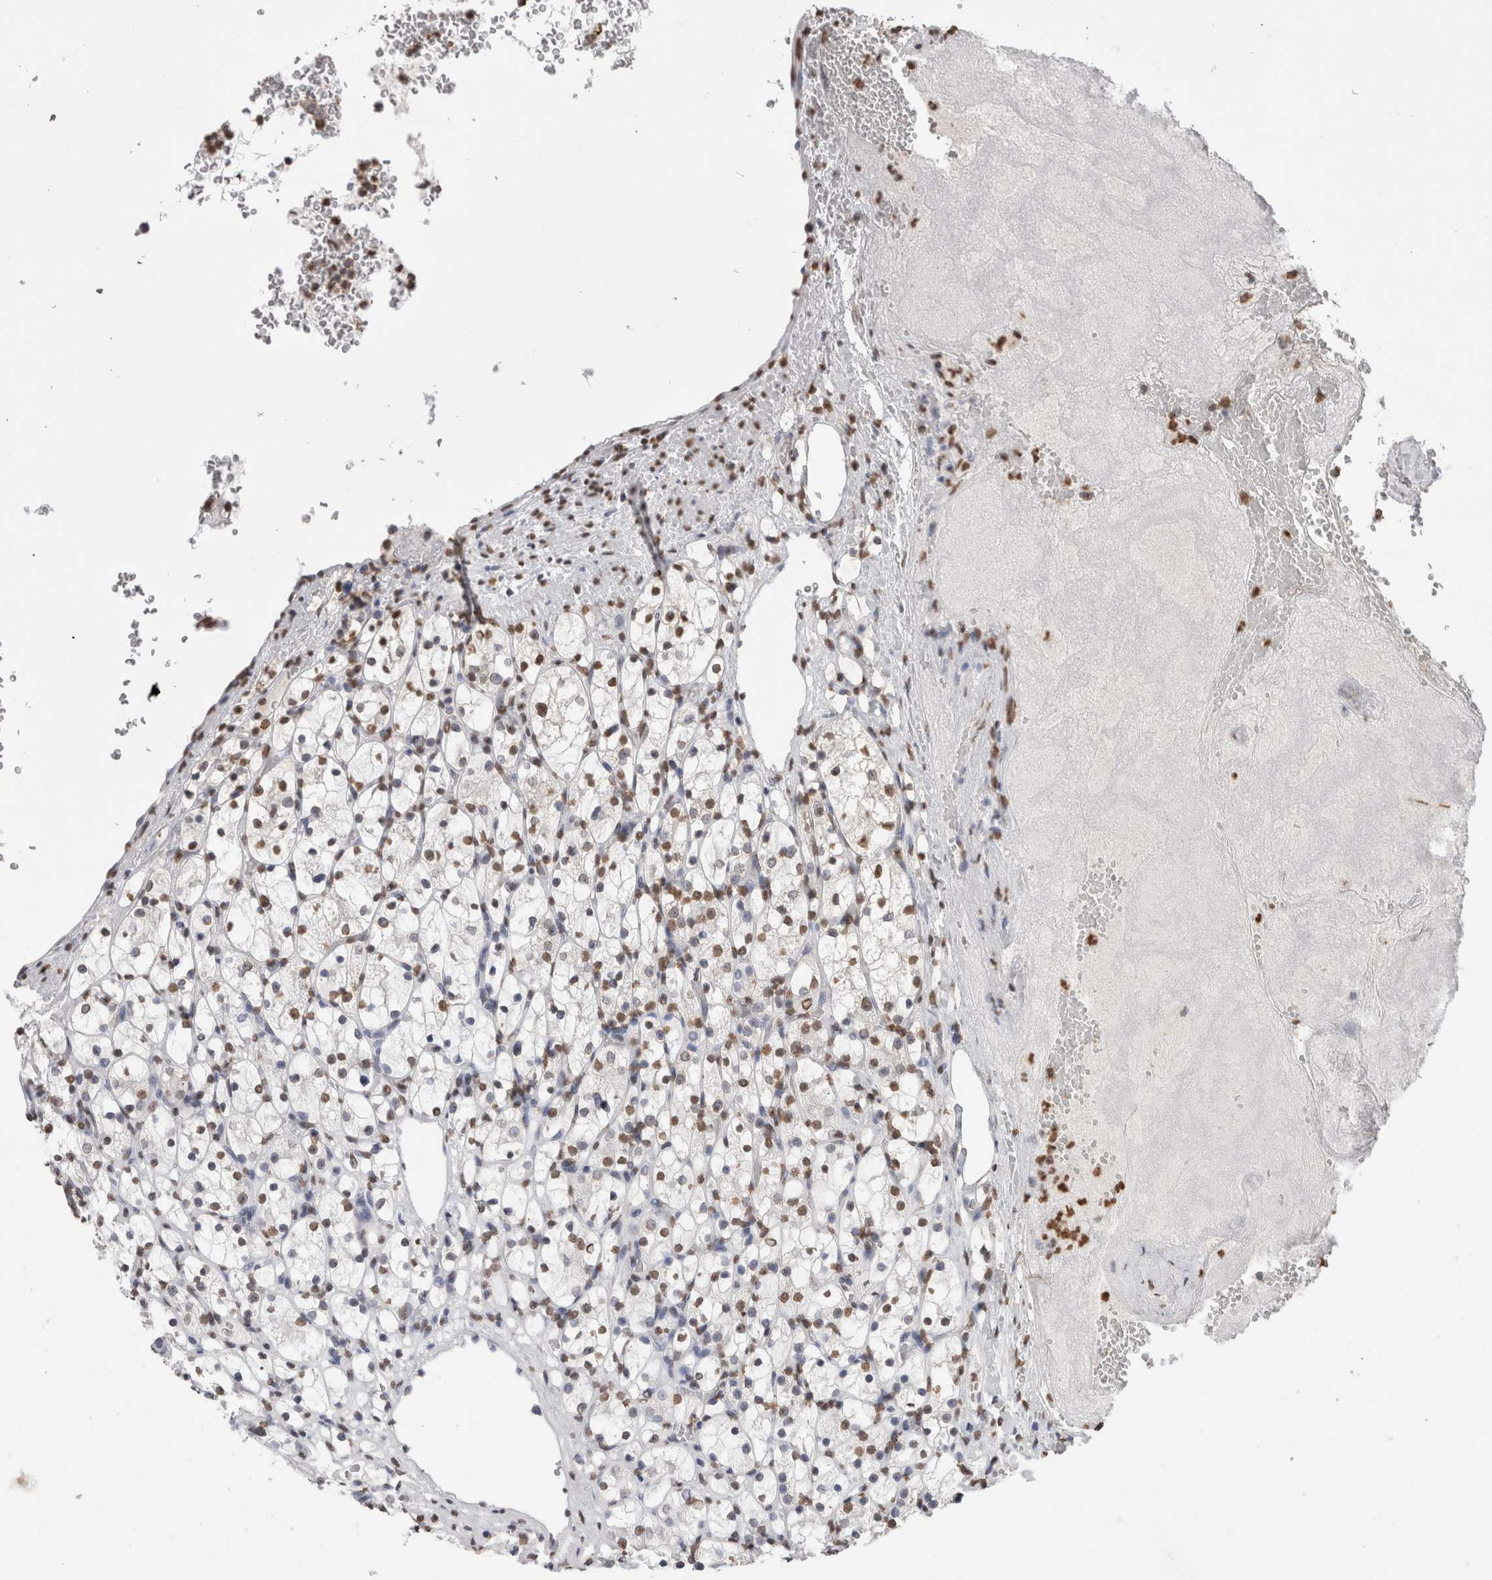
{"staining": {"intensity": "moderate", "quantity": ">75%", "location": "nuclear"}, "tissue": "renal cancer", "cell_type": "Tumor cells", "image_type": "cancer", "snomed": [{"axis": "morphology", "description": "Adenocarcinoma, NOS"}, {"axis": "topography", "description": "Kidney"}], "caption": "Immunohistochemistry (DAB) staining of renal cancer (adenocarcinoma) shows moderate nuclear protein staining in approximately >75% of tumor cells.", "gene": "NTHL1", "patient": {"sex": "female", "age": 69}}